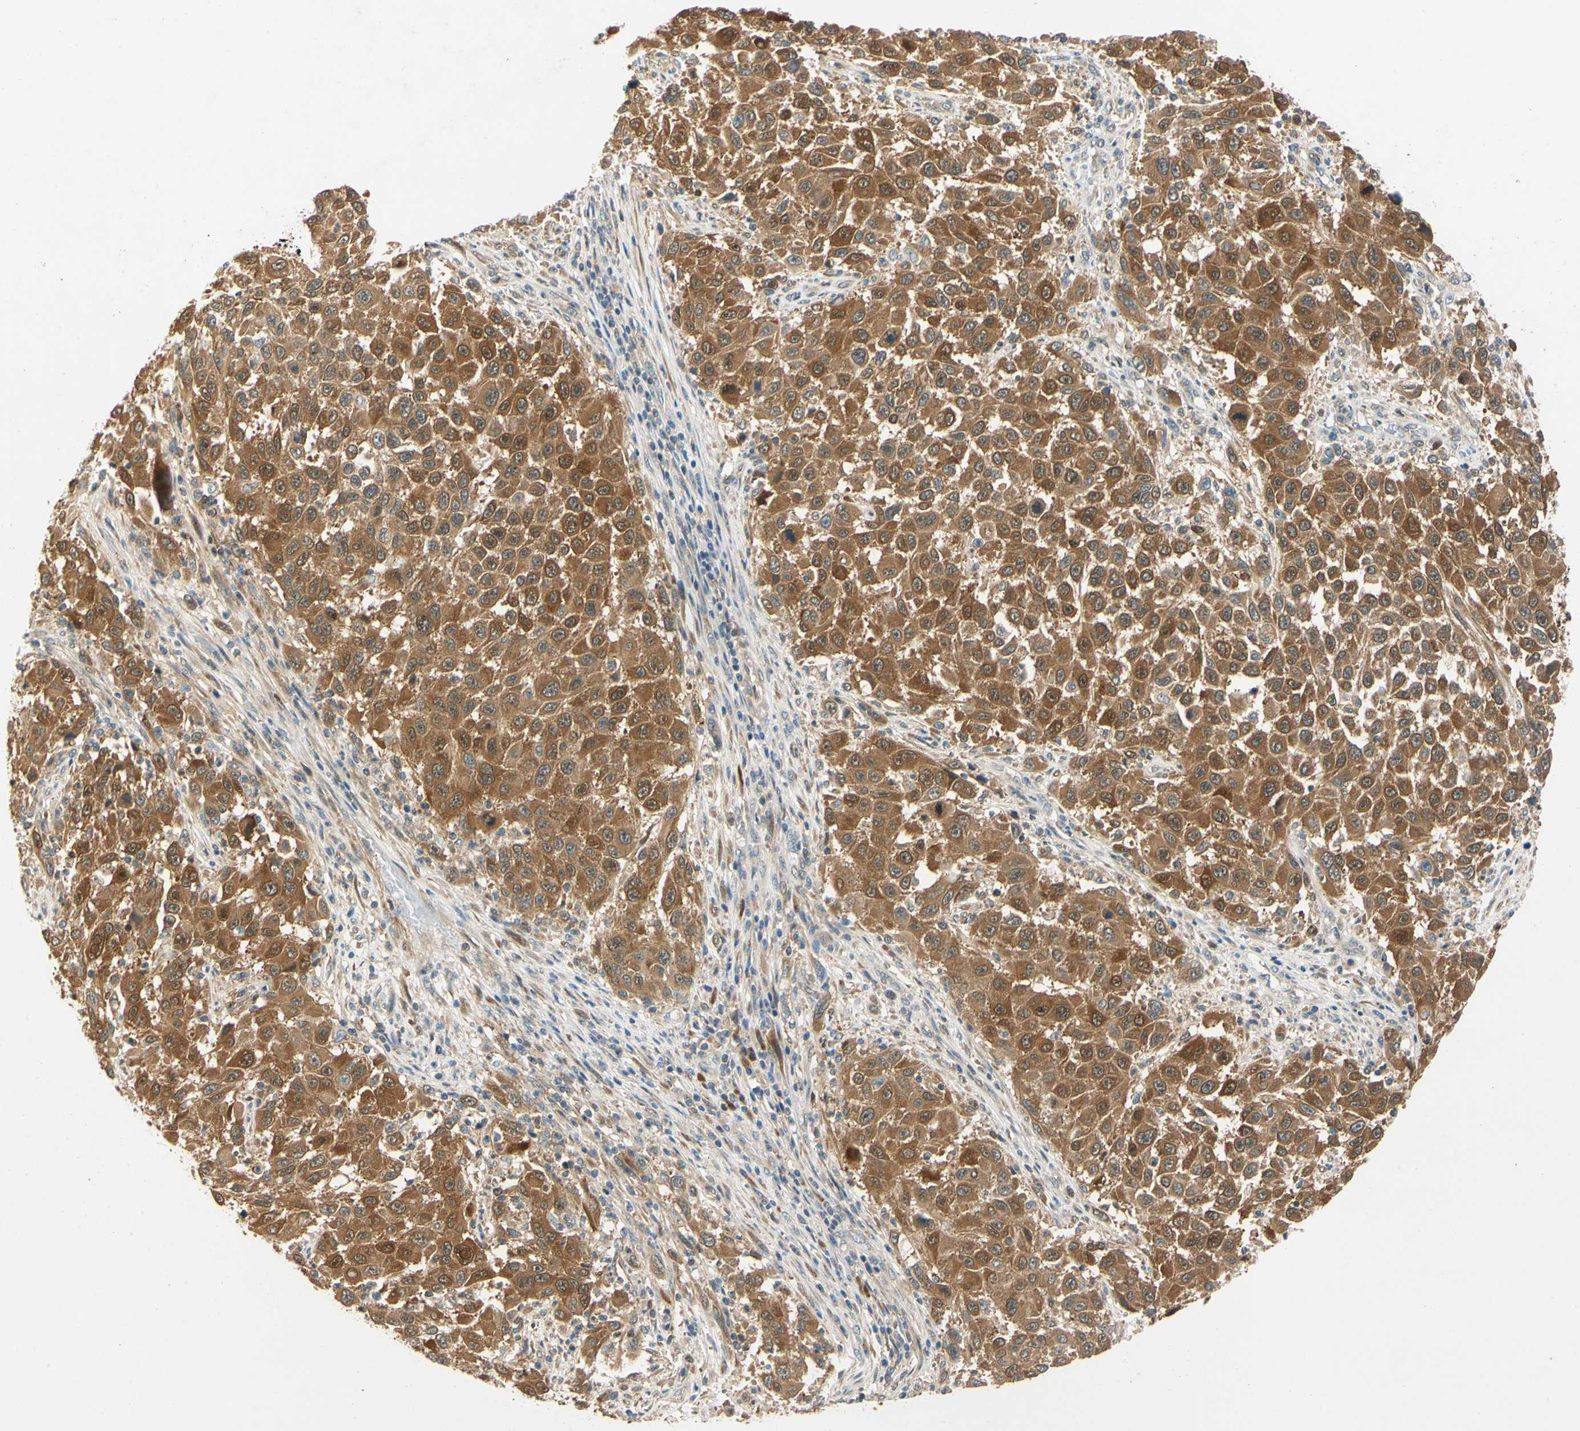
{"staining": {"intensity": "strong", "quantity": ">75%", "location": "cytoplasmic/membranous"}, "tissue": "melanoma", "cell_type": "Tumor cells", "image_type": "cancer", "snomed": [{"axis": "morphology", "description": "Malignant melanoma, Metastatic site"}, {"axis": "topography", "description": "Lymph node"}], "caption": "High-power microscopy captured an immunohistochemistry histopathology image of malignant melanoma (metastatic site), revealing strong cytoplasmic/membranous positivity in approximately >75% of tumor cells.", "gene": "WIPI1", "patient": {"sex": "male", "age": 61}}